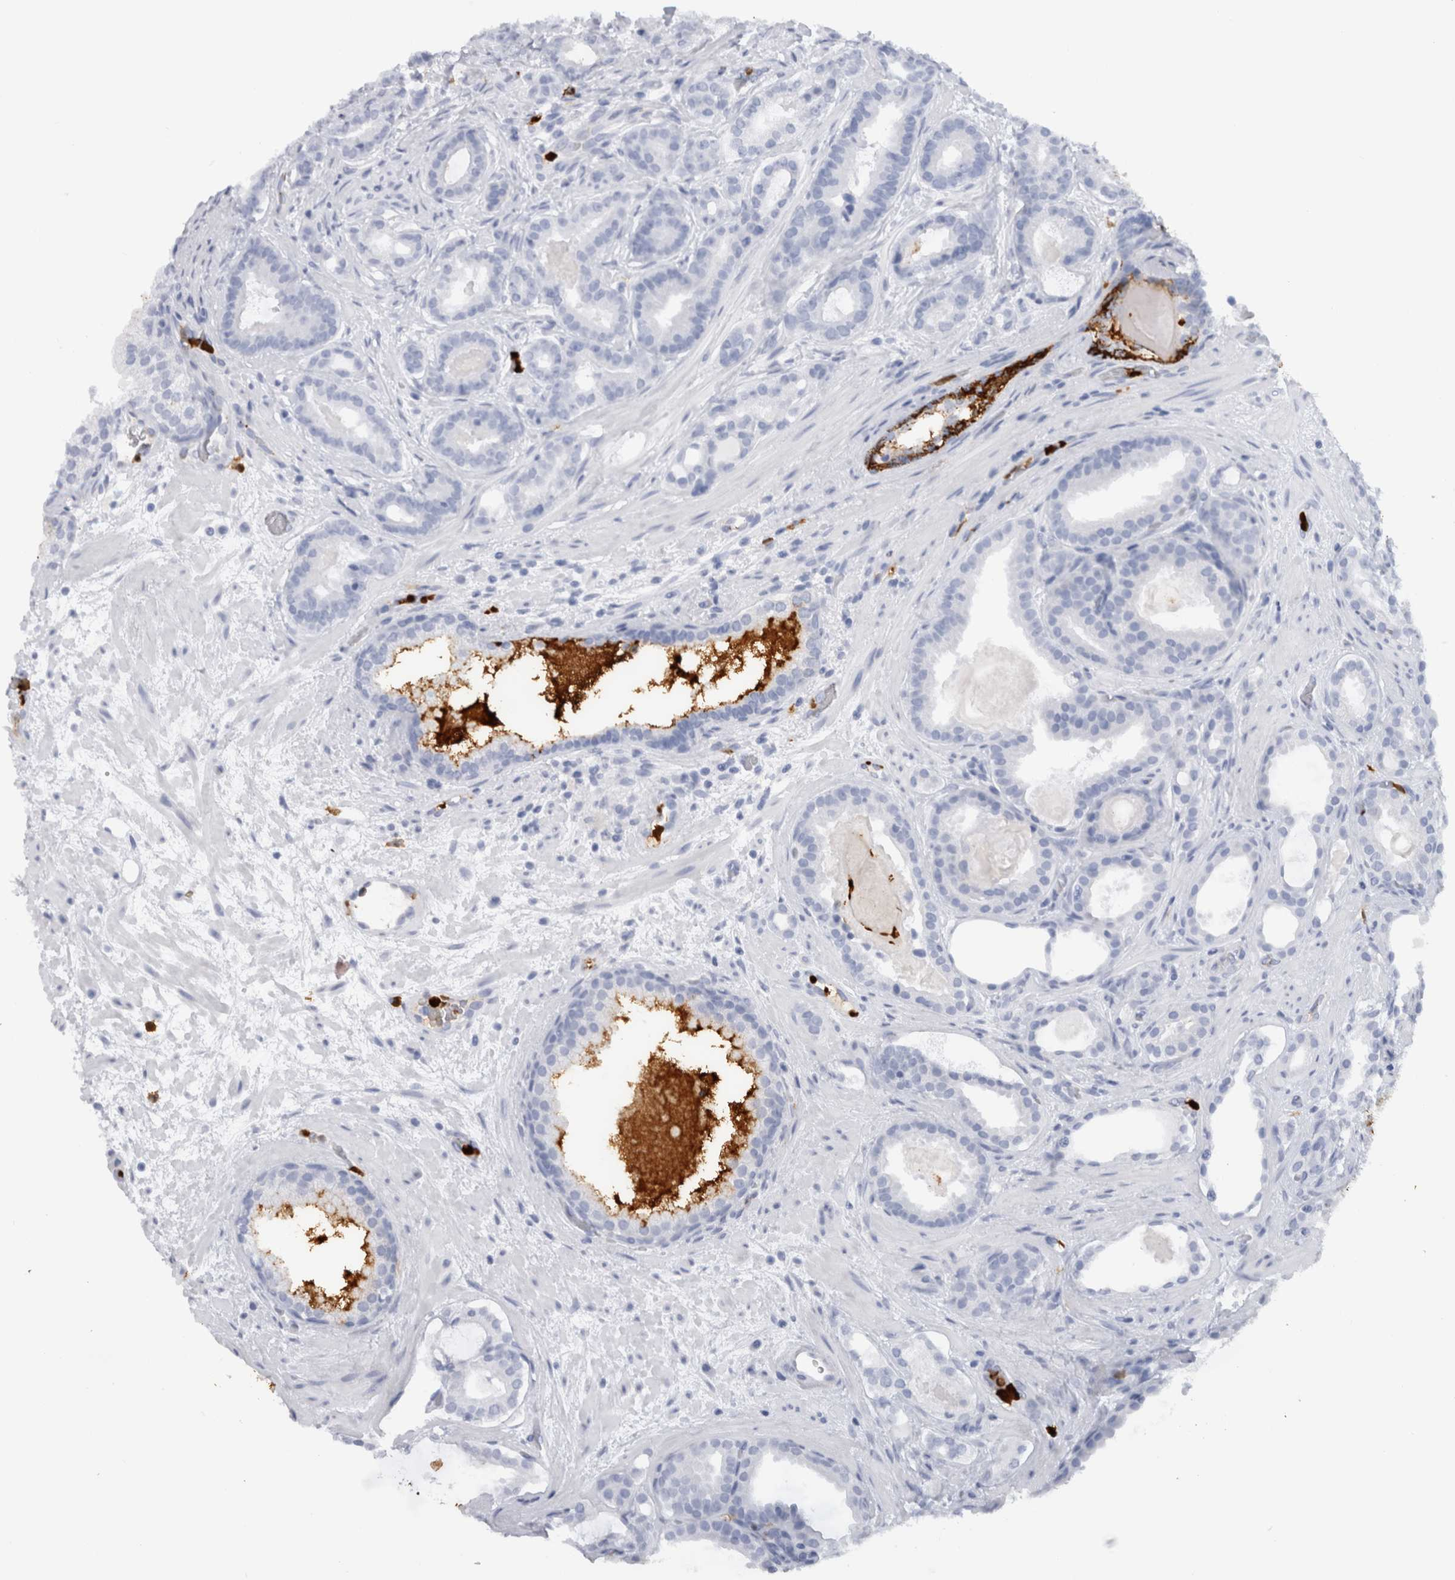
{"staining": {"intensity": "negative", "quantity": "none", "location": "none"}, "tissue": "prostate cancer", "cell_type": "Tumor cells", "image_type": "cancer", "snomed": [{"axis": "morphology", "description": "Adenocarcinoma, High grade"}, {"axis": "topography", "description": "Prostate"}], "caption": "A histopathology image of human prostate cancer (adenocarcinoma (high-grade)) is negative for staining in tumor cells.", "gene": "S100A8", "patient": {"sex": "male", "age": 60}}